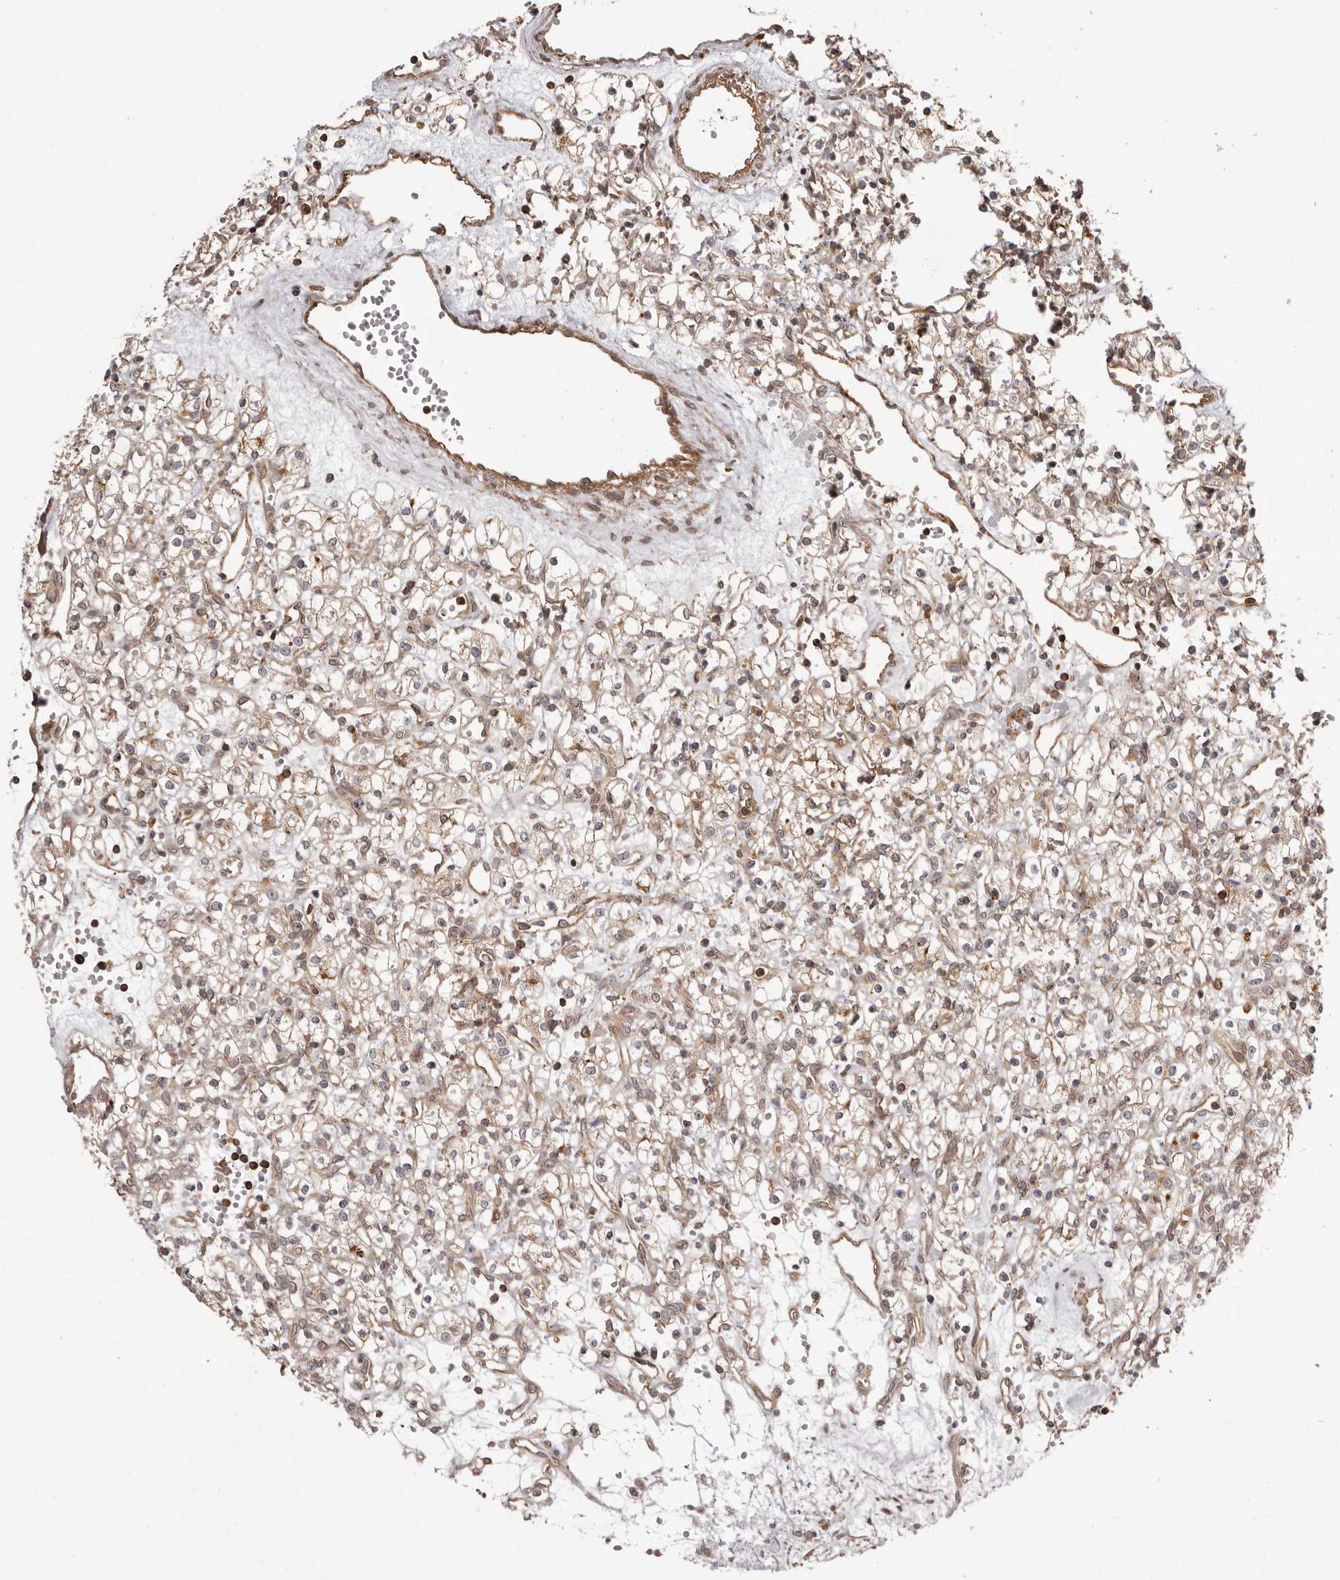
{"staining": {"intensity": "weak", "quantity": "25%-75%", "location": "cytoplasmic/membranous"}, "tissue": "renal cancer", "cell_type": "Tumor cells", "image_type": "cancer", "snomed": [{"axis": "morphology", "description": "Adenocarcinoma, NOS"}, {"axis": "topography", "description": "Kidney"}], "caption": "Human adenocarcinoma (renal) stained with a brown dye reveals weak cytoplasmic/membranous positive positivity in approximately 25%-75% of tumor cells.", "gene": "NFKBIA", "patient": {"sex": "female", "age": 59}}